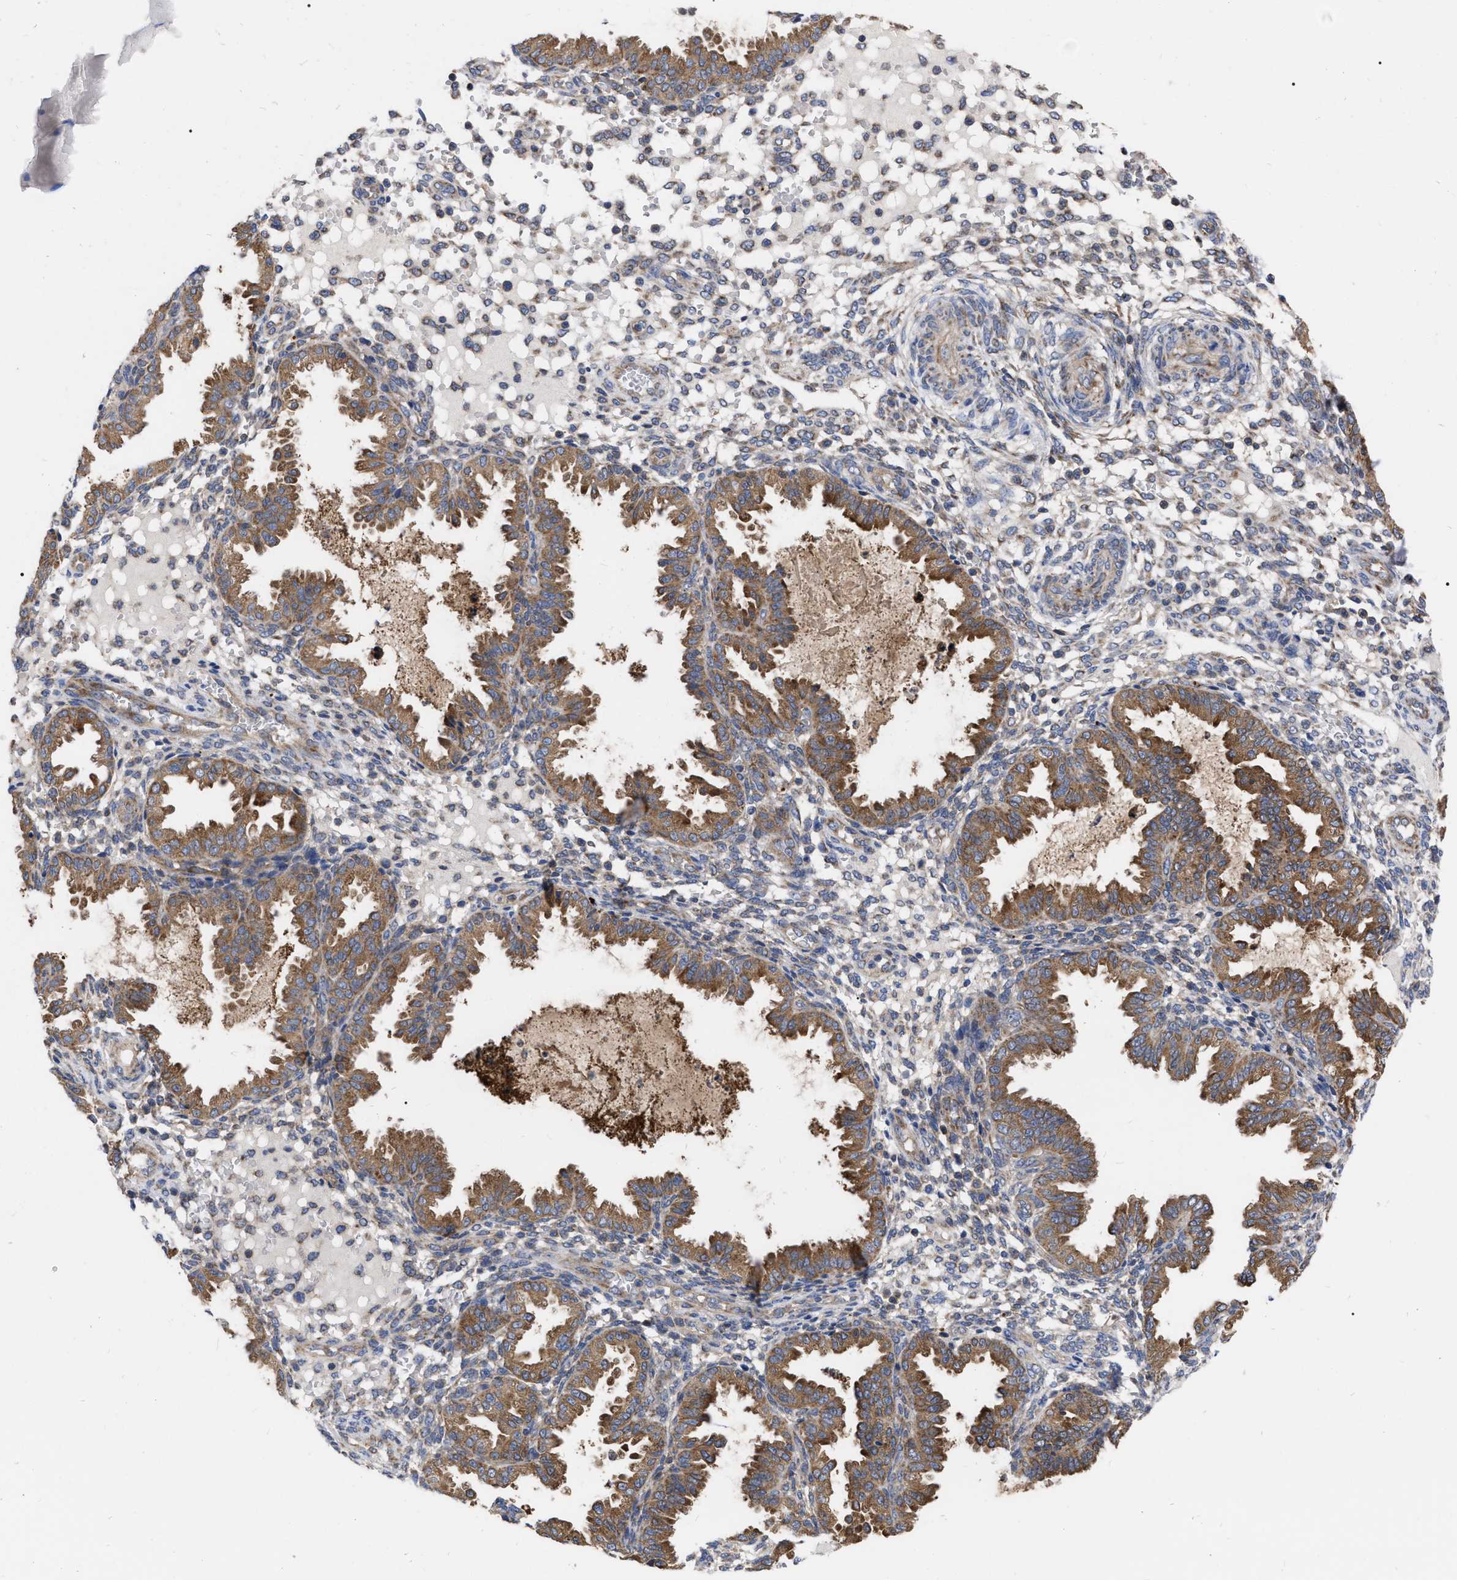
{"staining": {"intensity": "weak", "quantity": "<25%", "location": "cytoplasmic/membranous"}, "tissue": "endometrium", "cell_type": "Cells in endometrial stroma", "image_type": "normal", "snomed": [{"axis": "morphology", "description": "Normal tissue, NOS"}, {"axis": "topography", "description": "Endometrium"}], "caption": "Micrograph shows no significant protein expression in cells in endometrial stroma of normal endometrium.", "gene": "CDKN2C", "patient": {"sex": "female", "age": 33}}